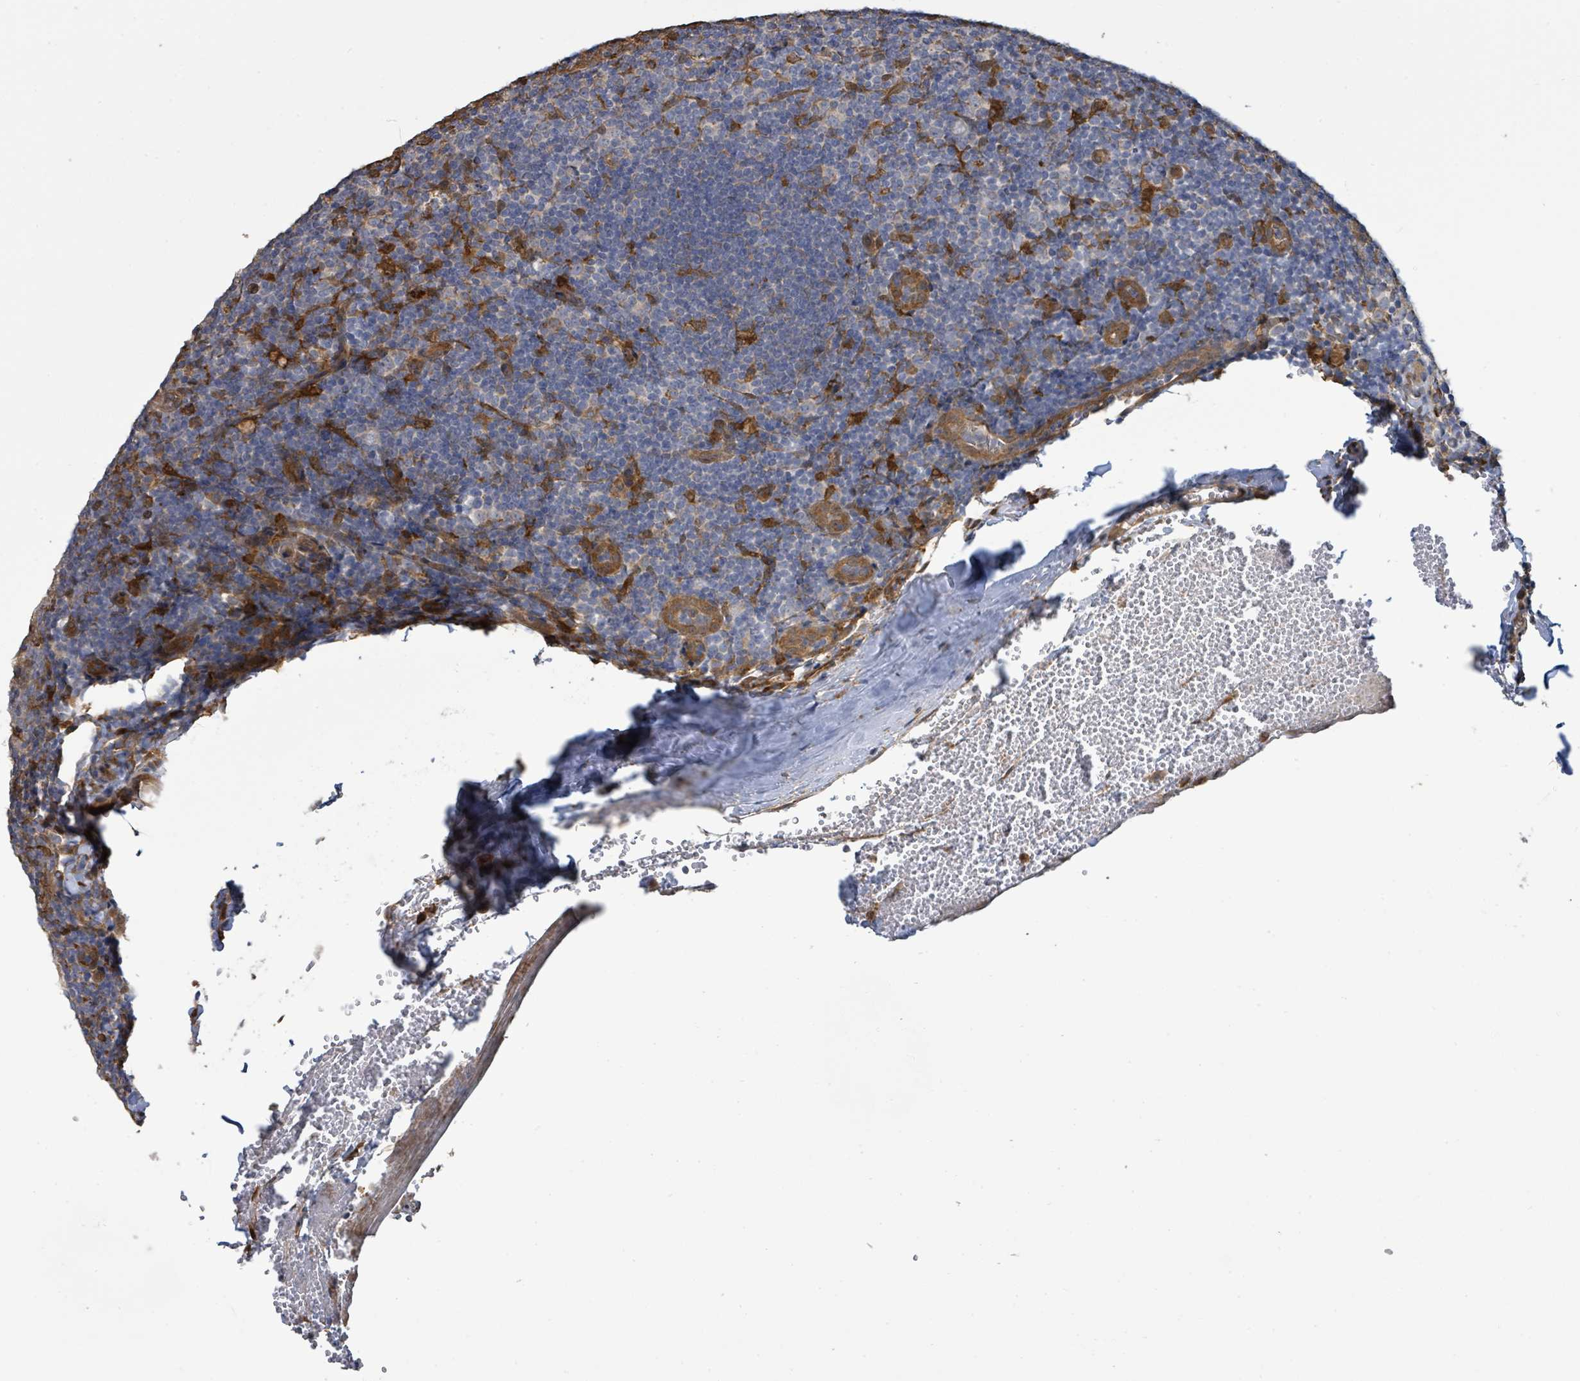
{"staining": {"intensity": "moderate", "quantity": "<25%", "location": "cytoplasmic/membranous,nuclear"}, "tissue": "tonsil", "cell_type": "Germinal center cells", "image_type": "normal", "snomed": [{"axis": "morphology", "description": "Normal tissue, NOS"}, {"axis": "topography", "description": "Tonsil"}], "caption": "Immunohistochemical staining of unremarkable human tonsil displays low levels of moderate cytoplasmic/membranous,nuclear positivity in about <25% of germinal center cells. (IHC, brightfield microscopy, high magnification).", "gene": "ARPIN", "patient": {"sex": "male", "age": 17}}